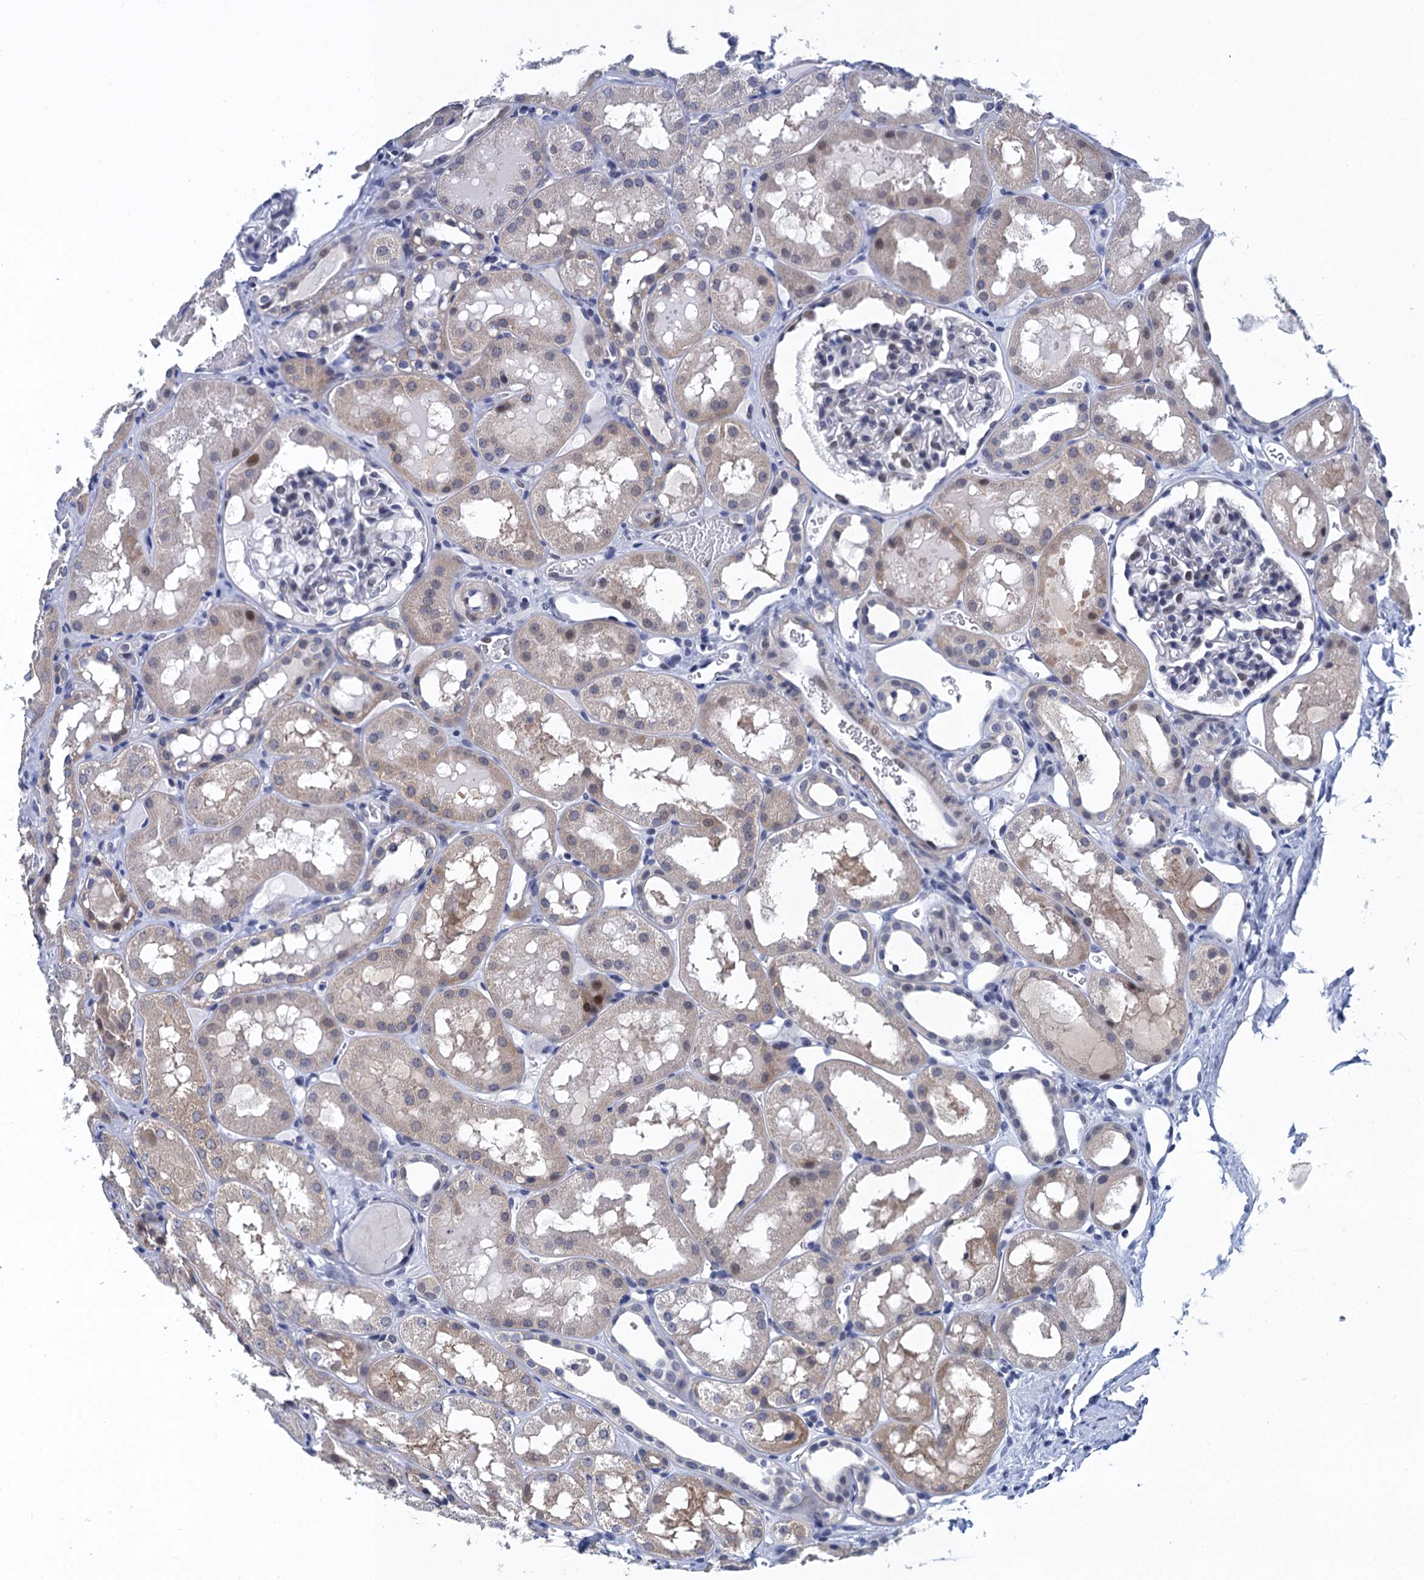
{"staining": {"intensity": "weak", "quantity": "<25%", "location": "nuclear"}, "tissue": "kidney", "cell_type": "Cells in glomeruli", "image_type": "normal", "snomed": [{"axis": "morphology", "description": "Normal tissue, NOS"}, {"axis": "topography", "description": "Kidney"}, {"axis": "topography", "description": "Urinary bladder"}], "caption": "This is a photomicrograph of IHC staining of benign kidney, which shows no expression in cells in glomeruli.", "gene": "GINS3", "patient": {"sex": "male", "age": 16}}